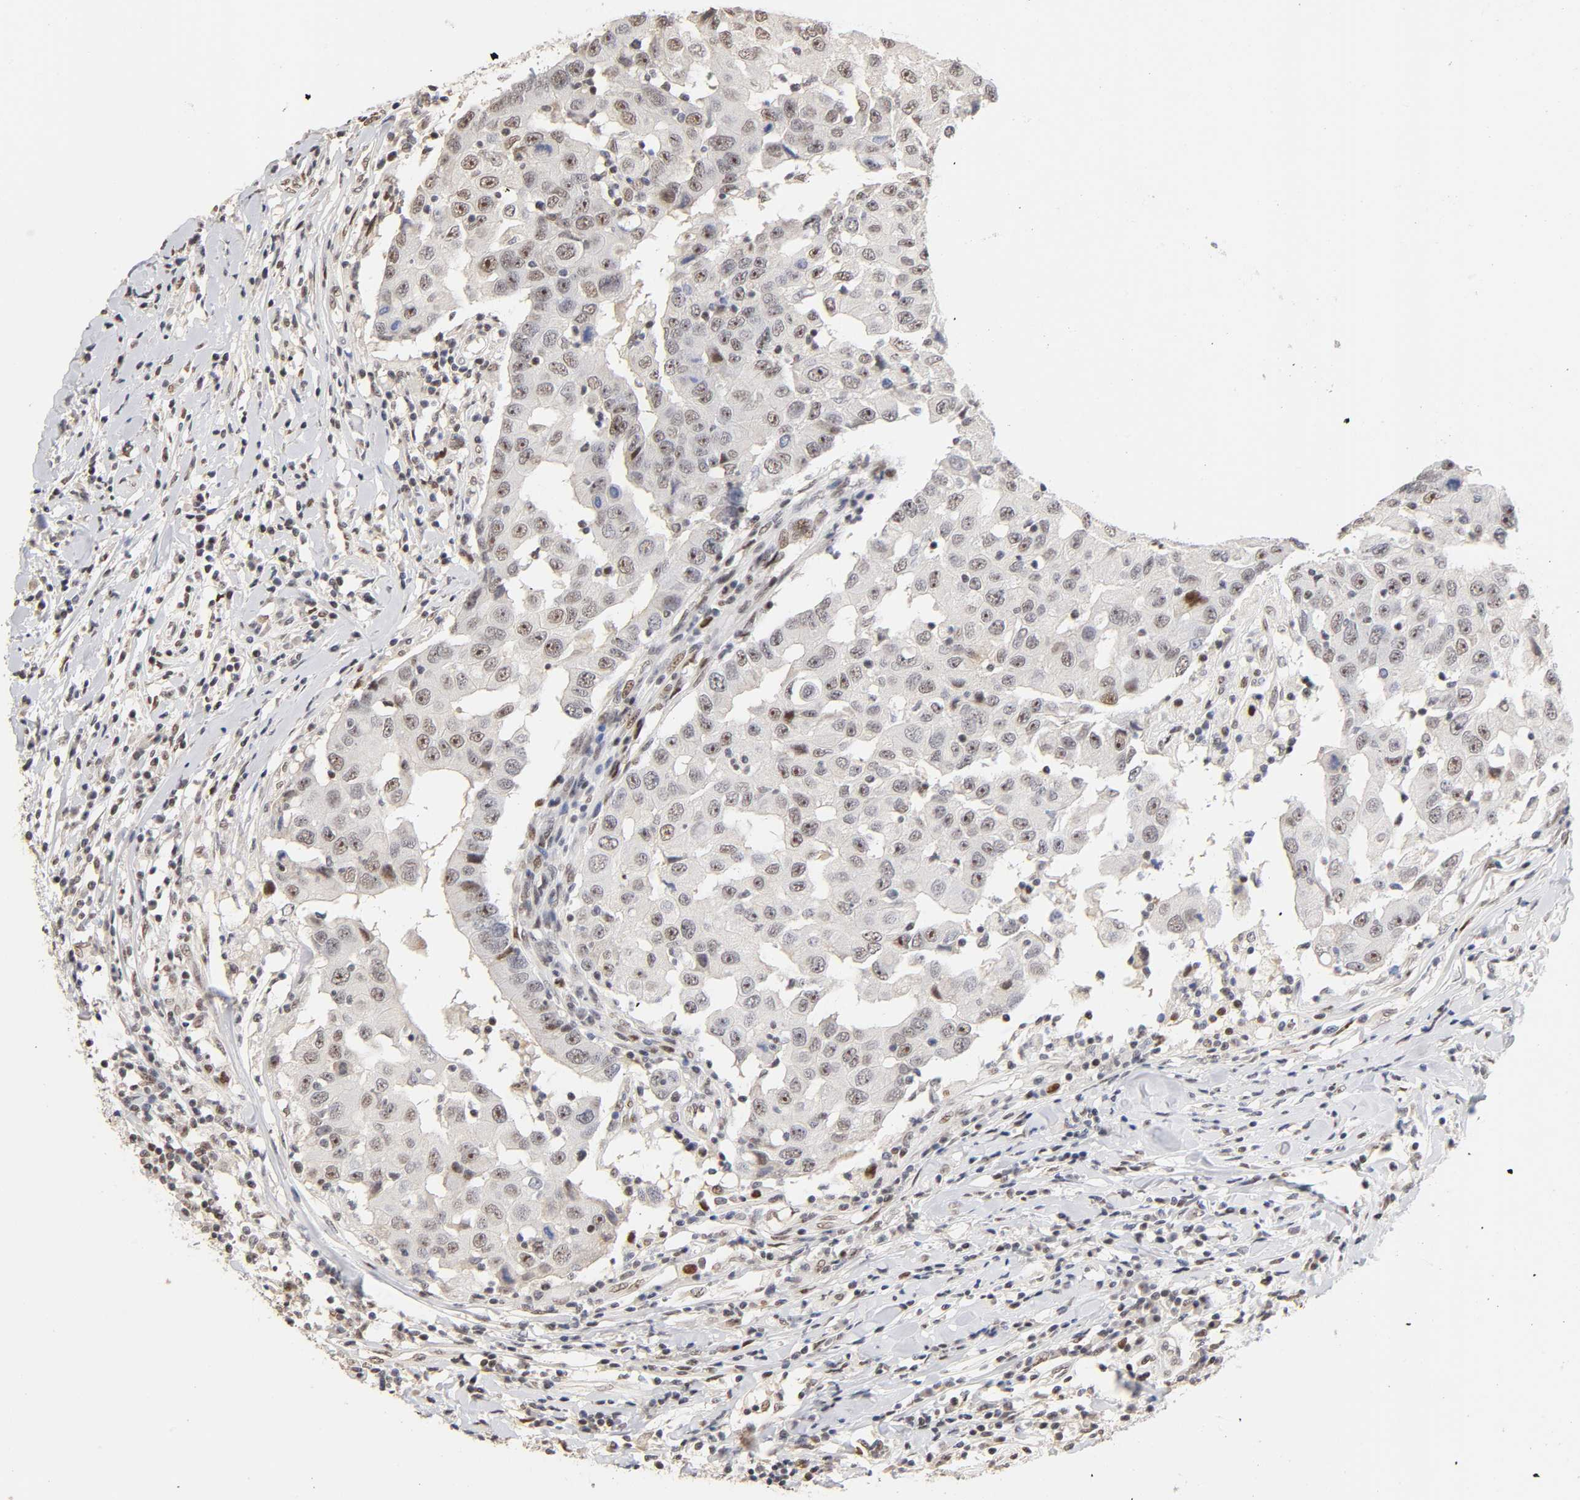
{"staining": {"intensity": "weak", "quantity": "25%-75%", "location": "nuclear"}, "tissue": "breast cancer", "cell_type": "Tumor cells", "image_type": "cancer", "snomed": [{"axis": "morphology", "description": "Duct carcinoma"}, {"axis": "topography", "description": "Breast"}], "caption": "Protein positivity by immunohistochemistry (IHC) reveals weak nuclear staining in approximately 25%-75% of tumor cells in intraductal carcinoma (breast). (DAB (3,3'-diaminobenzidine) = brown stain, brightfield microscopy at high magnification).", "gene": "TP53RK", "patient": {"sex": "female", "age": 27}}